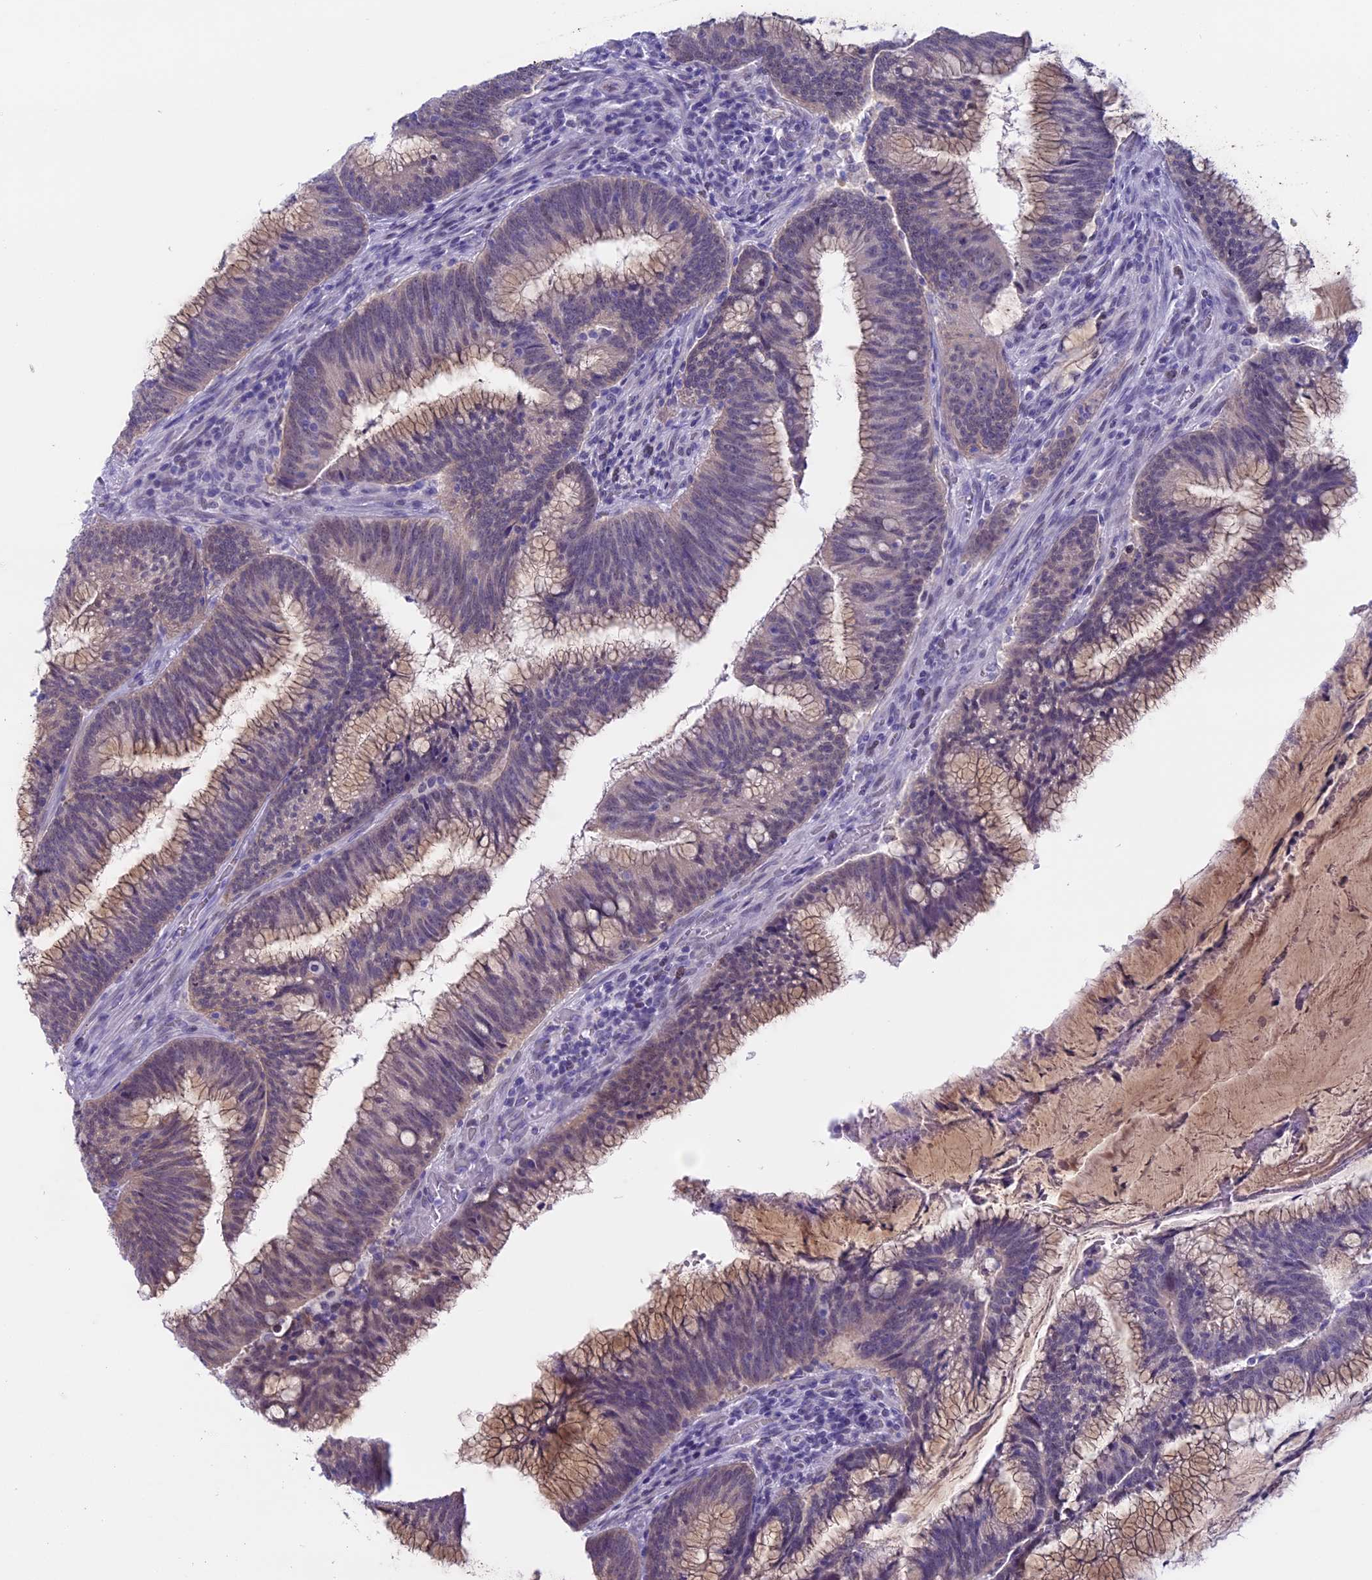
{"staining": {"intensity": "weak", "quantity": "25%-75%", "location": "cytoplasmic/membranous"}, "tissue": "colorectal cancer", "cell_type": "Tumor cells", "image_type": "cancer", "snomed": [{"axis": "morphology", "description": "Adenocarcinoma, NOS"}, {"axis": "topography", "description": "Rectum"}], "caption": "Tumor cells exhibit low levels of weak cytoplasmic/membranous staining in about 25%-75% of cells in human colorectal cancer.", "gene": "LHFPL2", "patient": {"sex": "female", "age": 77}}